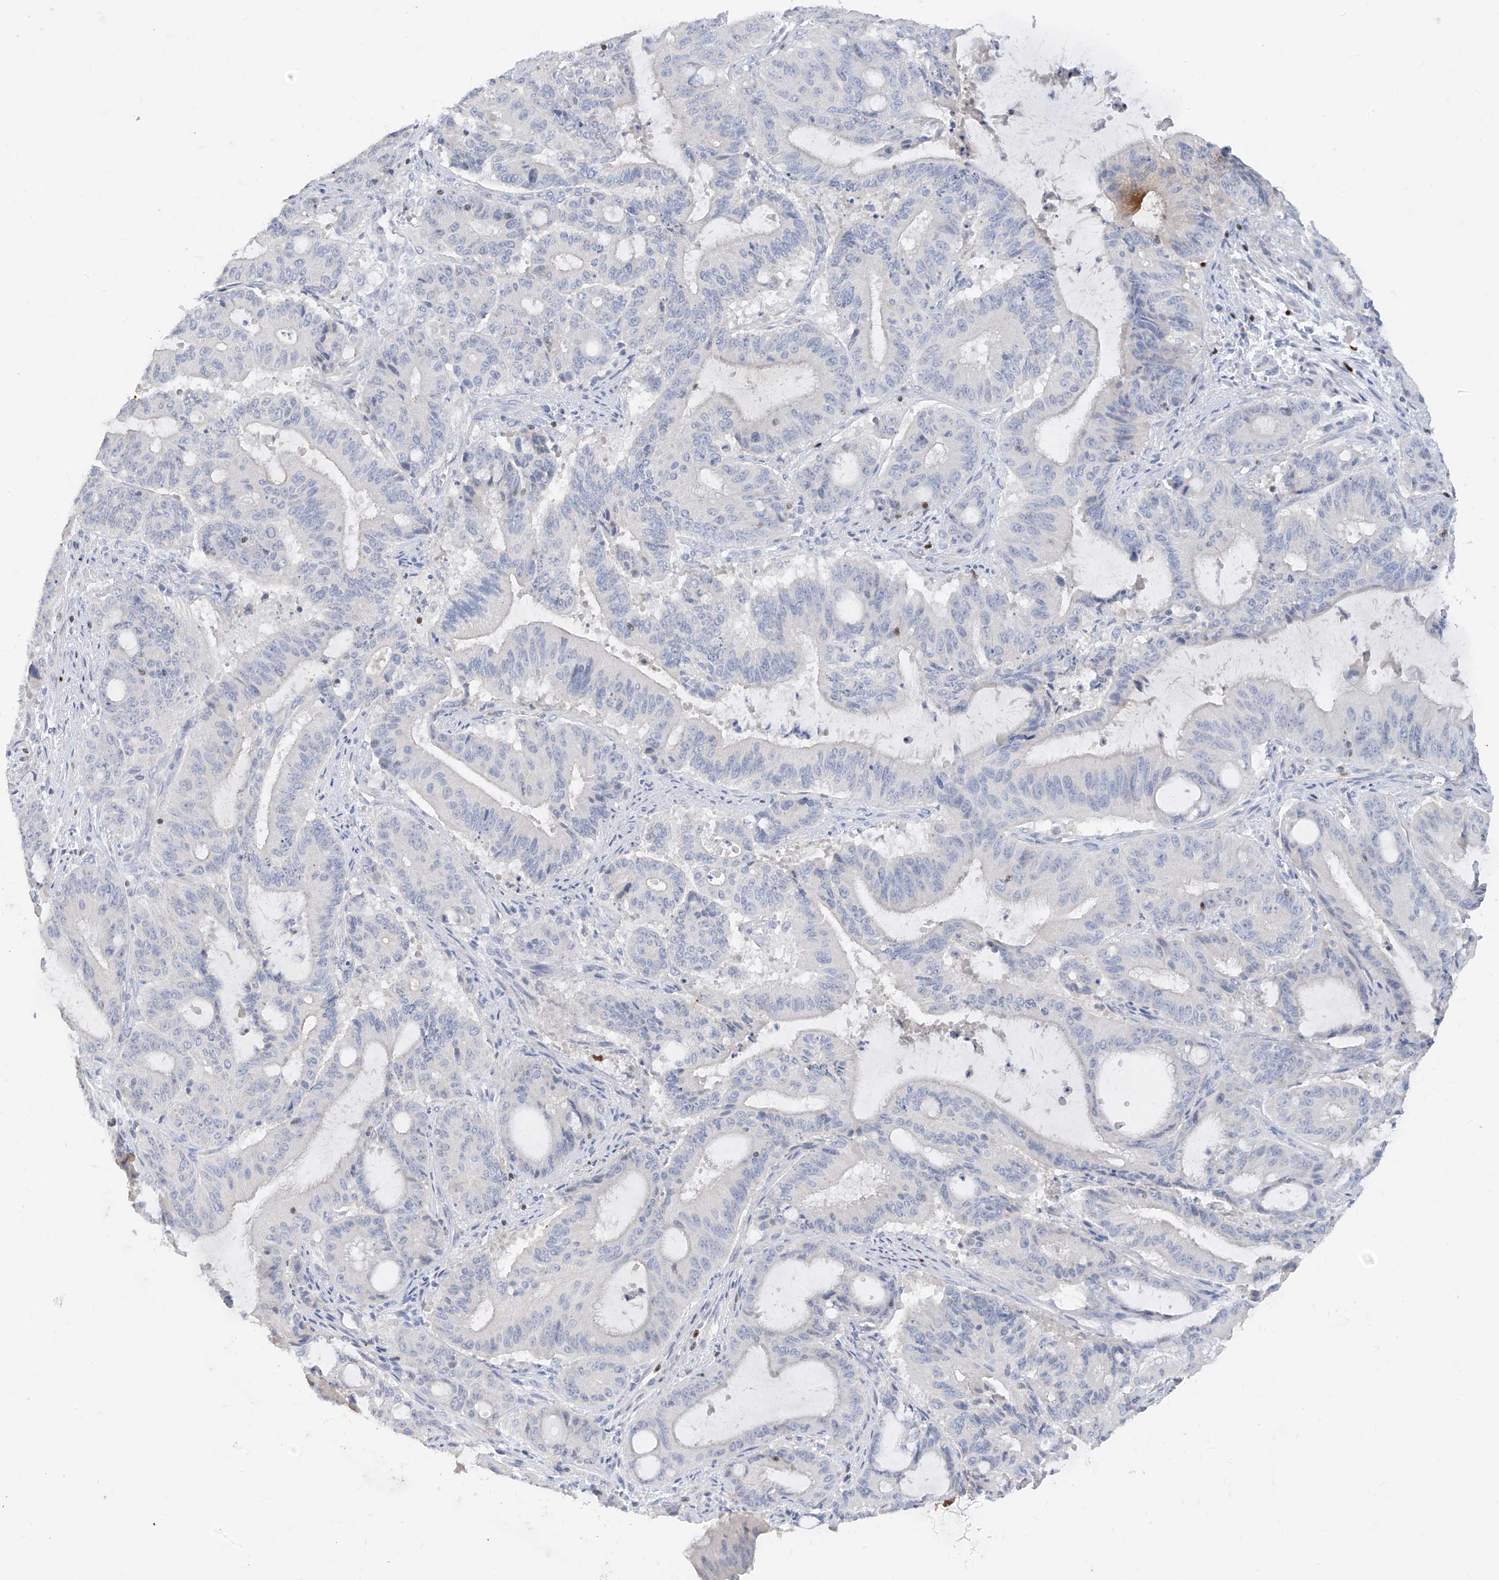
{"staining": {"intensity": "negative", "quantity": "none", "location": "none"}, "tissue": "liver cancer", "cell_type": "Tumor cells", "image_type": "cancer", "snomed": [{"axis": "morphology", "description": "Normal tissue, NOS"}, {"axis": "morphology", "description": "Cholangiocarcinoma"}, {"axis": "topography", "description": "Liver"}, {"axis": "topography", "description": "Peripheral nerve tissue"}], "caption": "Immunohistochemistry histopathology image of human liver cholangiocarcinoma stained for a protein (brown), which reveals no expression in tumor cells.", "gene": "TBX21", "patient": {"sex": "female", "age": 73}}